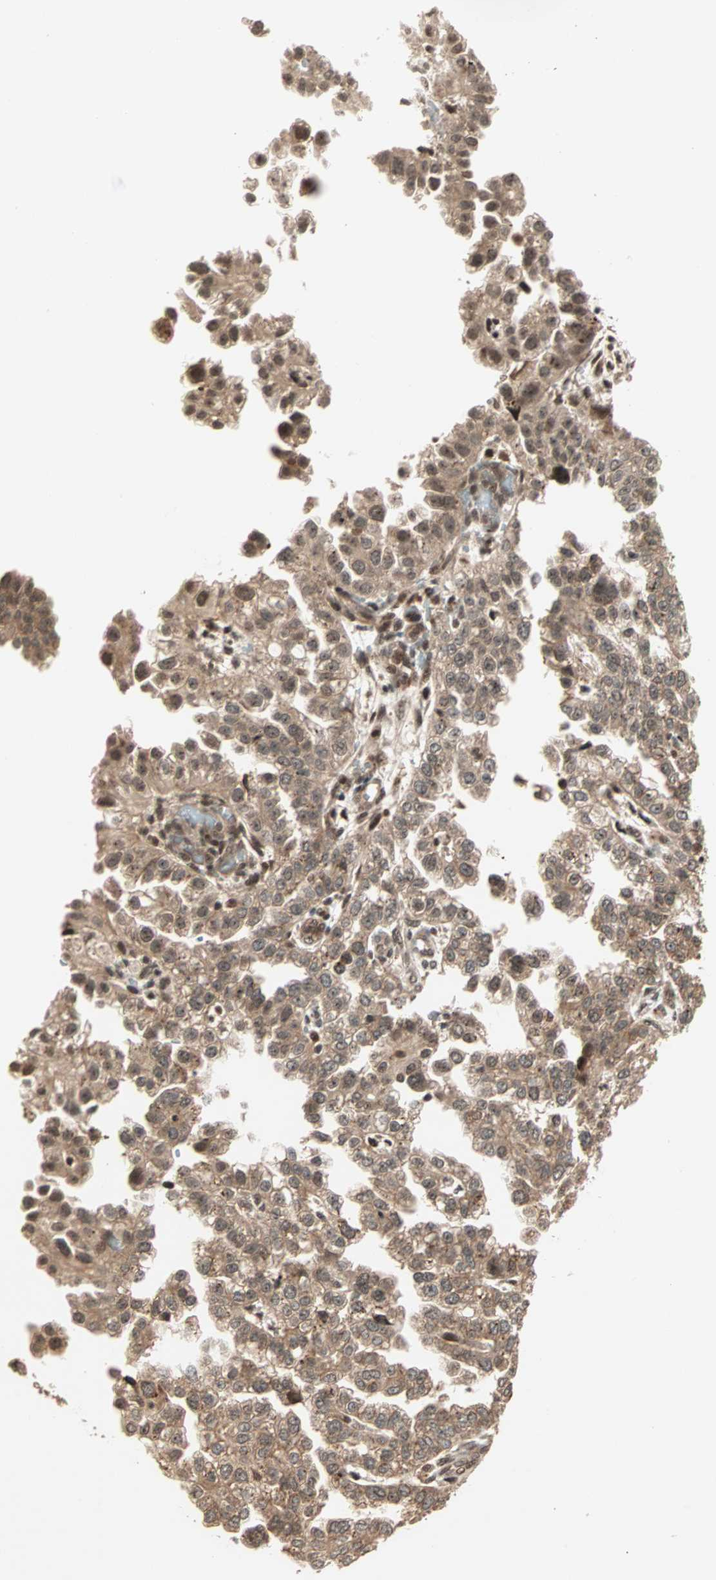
{"staining": {"intensity": "strong", "quantity": ">75%", "location": "cytoplasmic/membranous,nuclear"}, "tissue": "endometrial cancer", "cell_type": "Tumor cells", "image_type": "cancer", "snomed": [{"axis": "morphology", "description": "Adenocarcinoma, NOS"}, {"axis": "topography", "description": "Endometrium"}], "caption": "This is a photomicrograph of immunohistochemistry (IHC) staining of adenocarcinoma (endometrial), which shows strong positivity in the cytoplasmic/membranous and nuclear of tumor cells.", "gene": "ZBED9", "patient": {"sex": "female", "age": 85}}